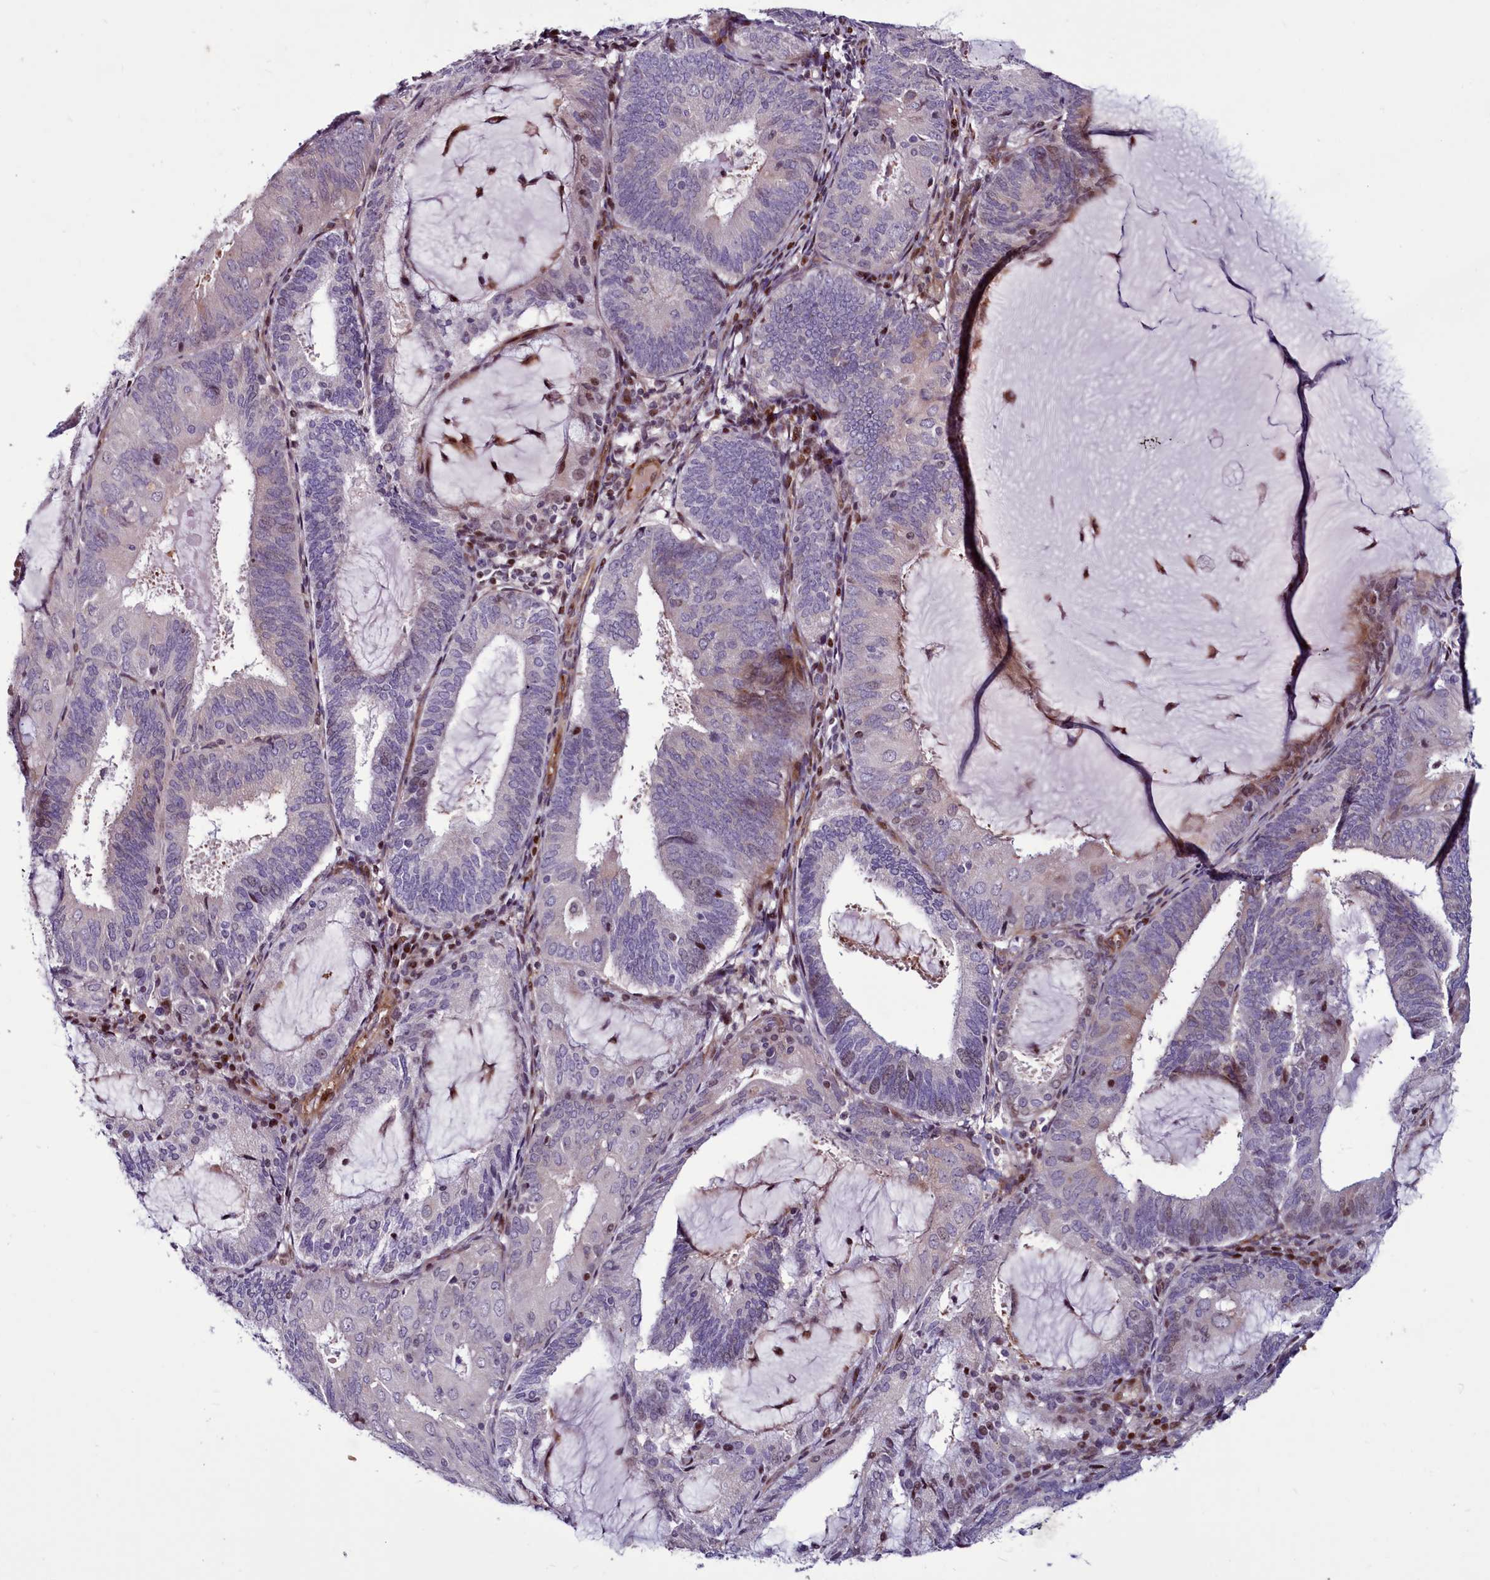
{"staining": {"intensity": "negative", "quantity": "none", "location": "none"}, "tissue": "endometrial cancer", "cell_type": "Tumor cells", "image_type": "cancer", "snomed": [{"axis": "morphology", "description": "Adenocarcinoma, NOS"}, {"axis": "topography", "description": "Endometrium"}], "caption": "Immunohistochemical staining of endometrial cancer reveals no significant expression in tumor cells.", "gene": "WBP11", "patient": {"sex": "female", "age": 81}}